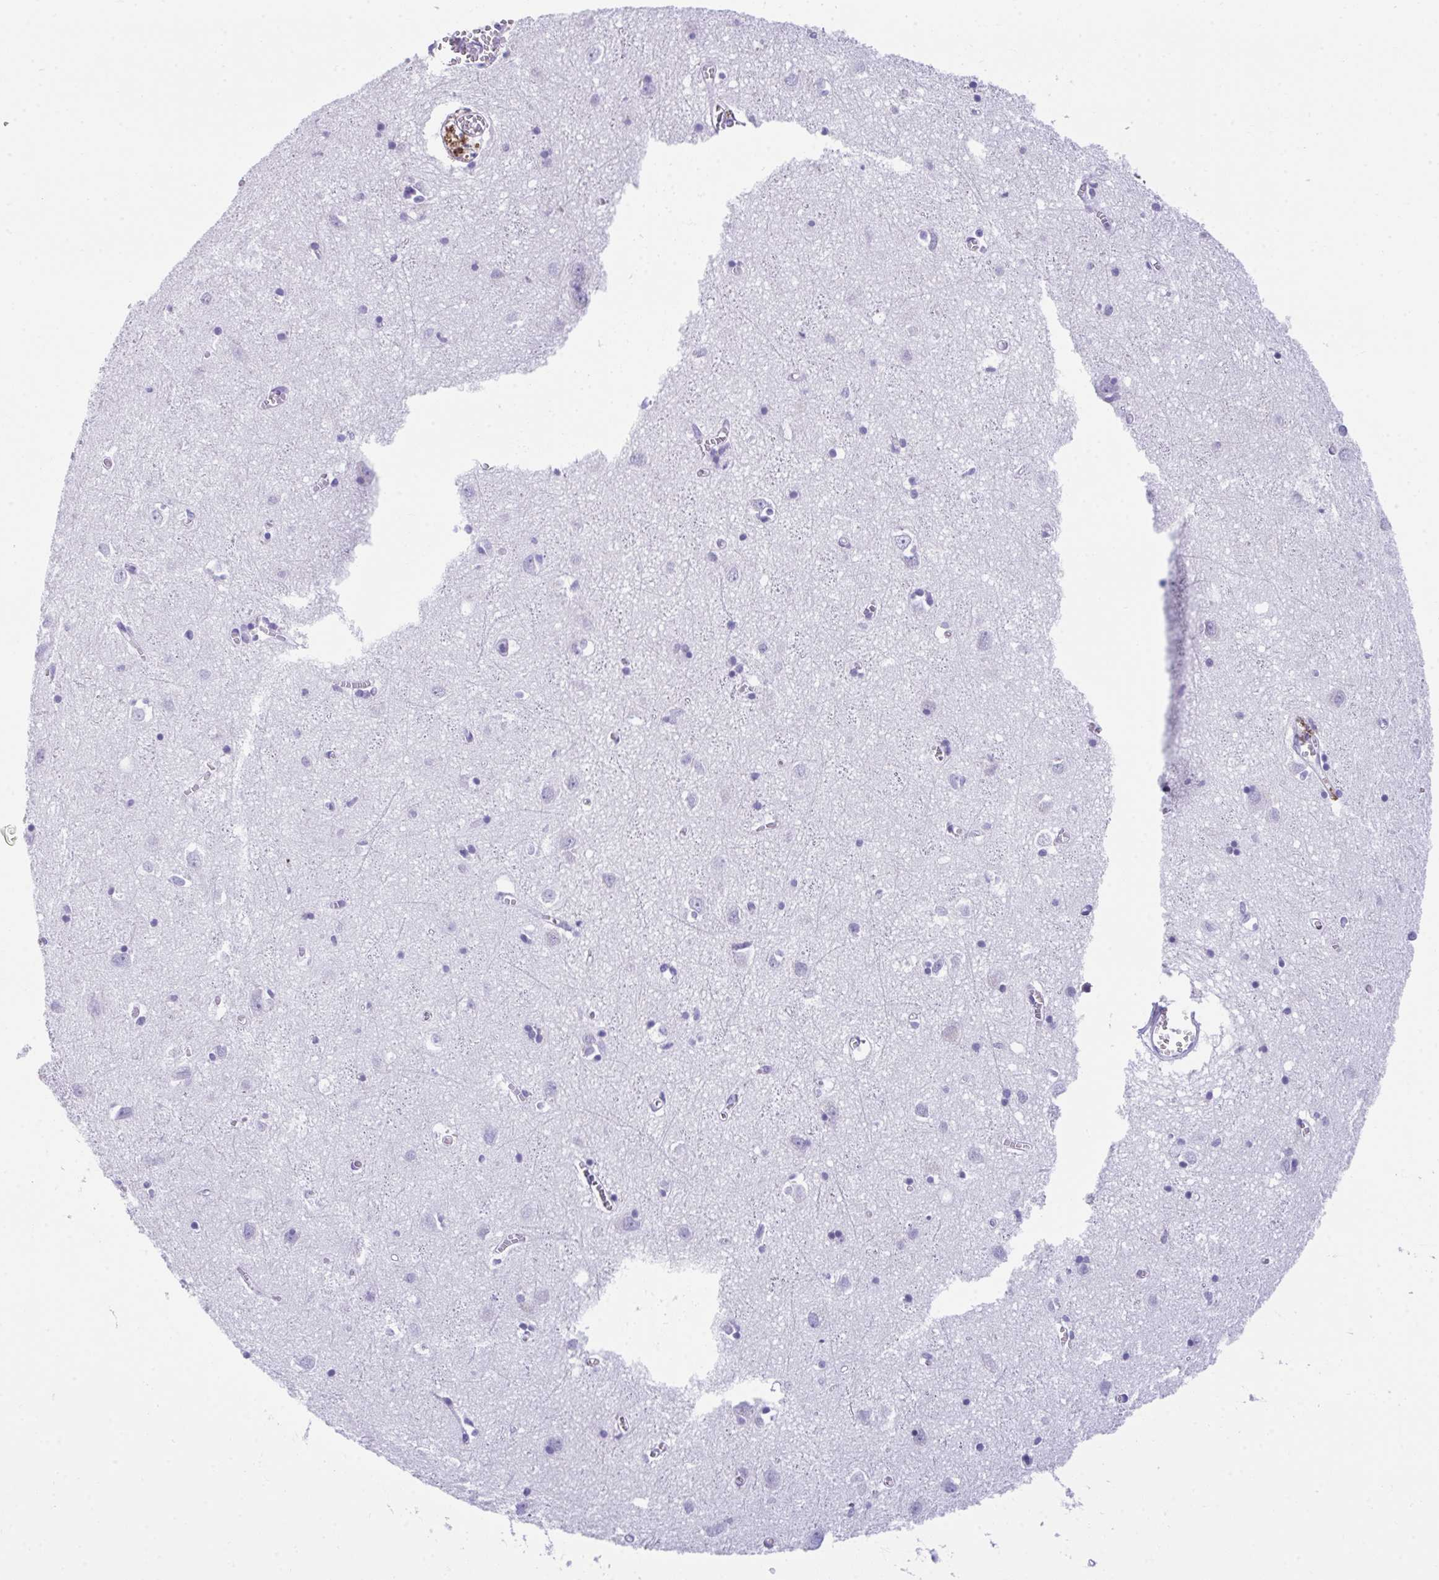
{"staining": {"intensity": "negative", "quantity": "none", "location": "none"}, "tissue": "cerebral cortex", "cell_type": "Endothelial cells", "image_type": "normal", "snomed": [{"axis": "morphology", "description": "Normal tissue, NOS"}, {"axis": "topography", "description": "Cerebral cortex"}], "caption": "Immunohistochemical staining of benign cerebral cortex displays no significant staining in endothelial cells.", "gene": "SPN", "patient": {"sex": "male", "age": 70}}